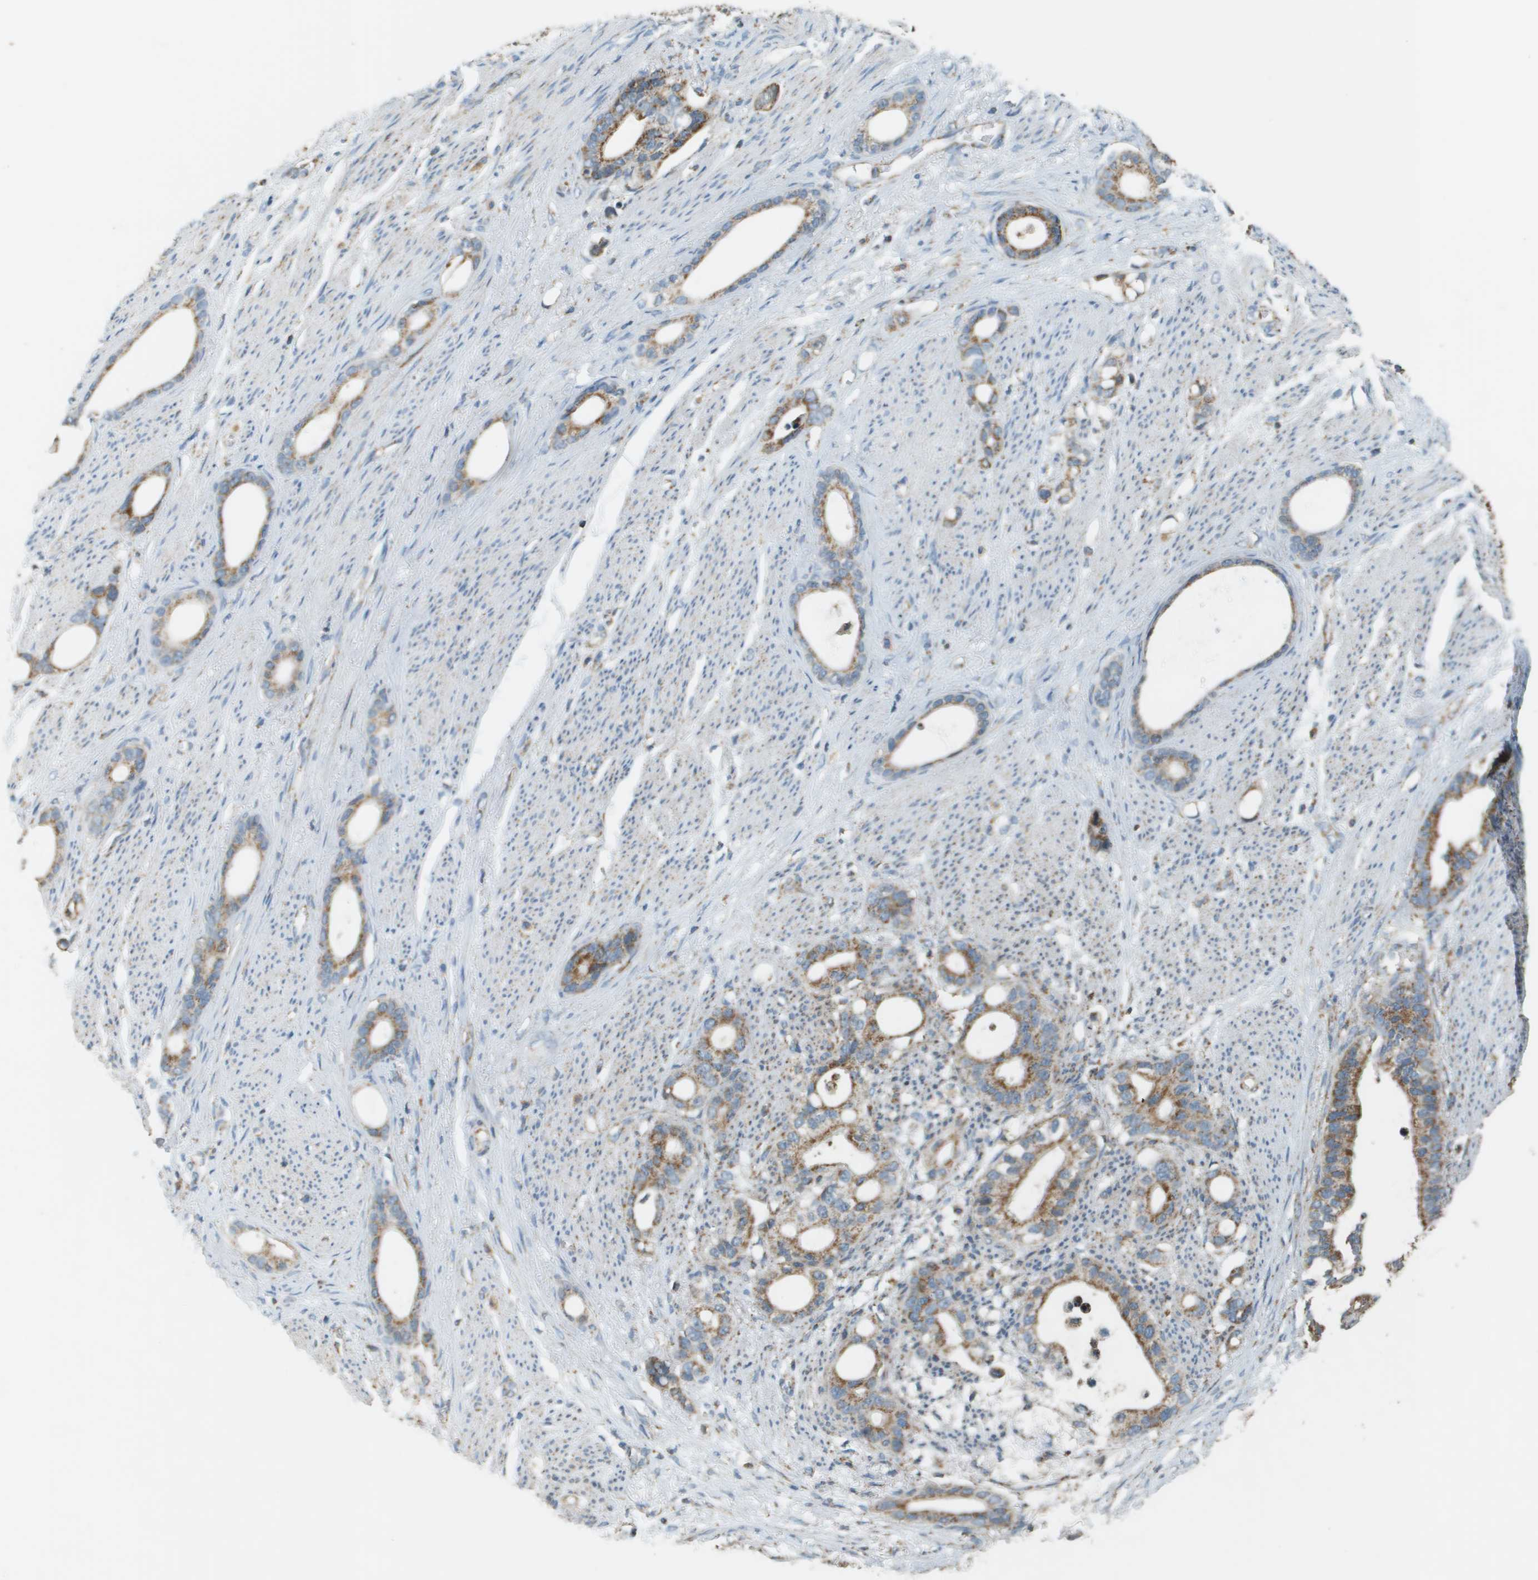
{"staining": {"intensity": "moderate", "quantity": ">75%", "location": "cytoplasmic/membranous"}, "tissue": "stomach cancer", "cell_type": "Tumor cells", "image_type": "cancer", "snomed": [{"axis": "morphology", "description": "Adenocarcinoma, NOS"}, {"axis": "topography", "description": "Stomach"}], "caption": "IHC of human adenocarcinoma (stomach) reveals medium levels of moderate cytoplasmic/membranous positivity in approximately >75% of tumor cells.", "gene": "FH", "patient": {"sex": "female", "age": 75}}